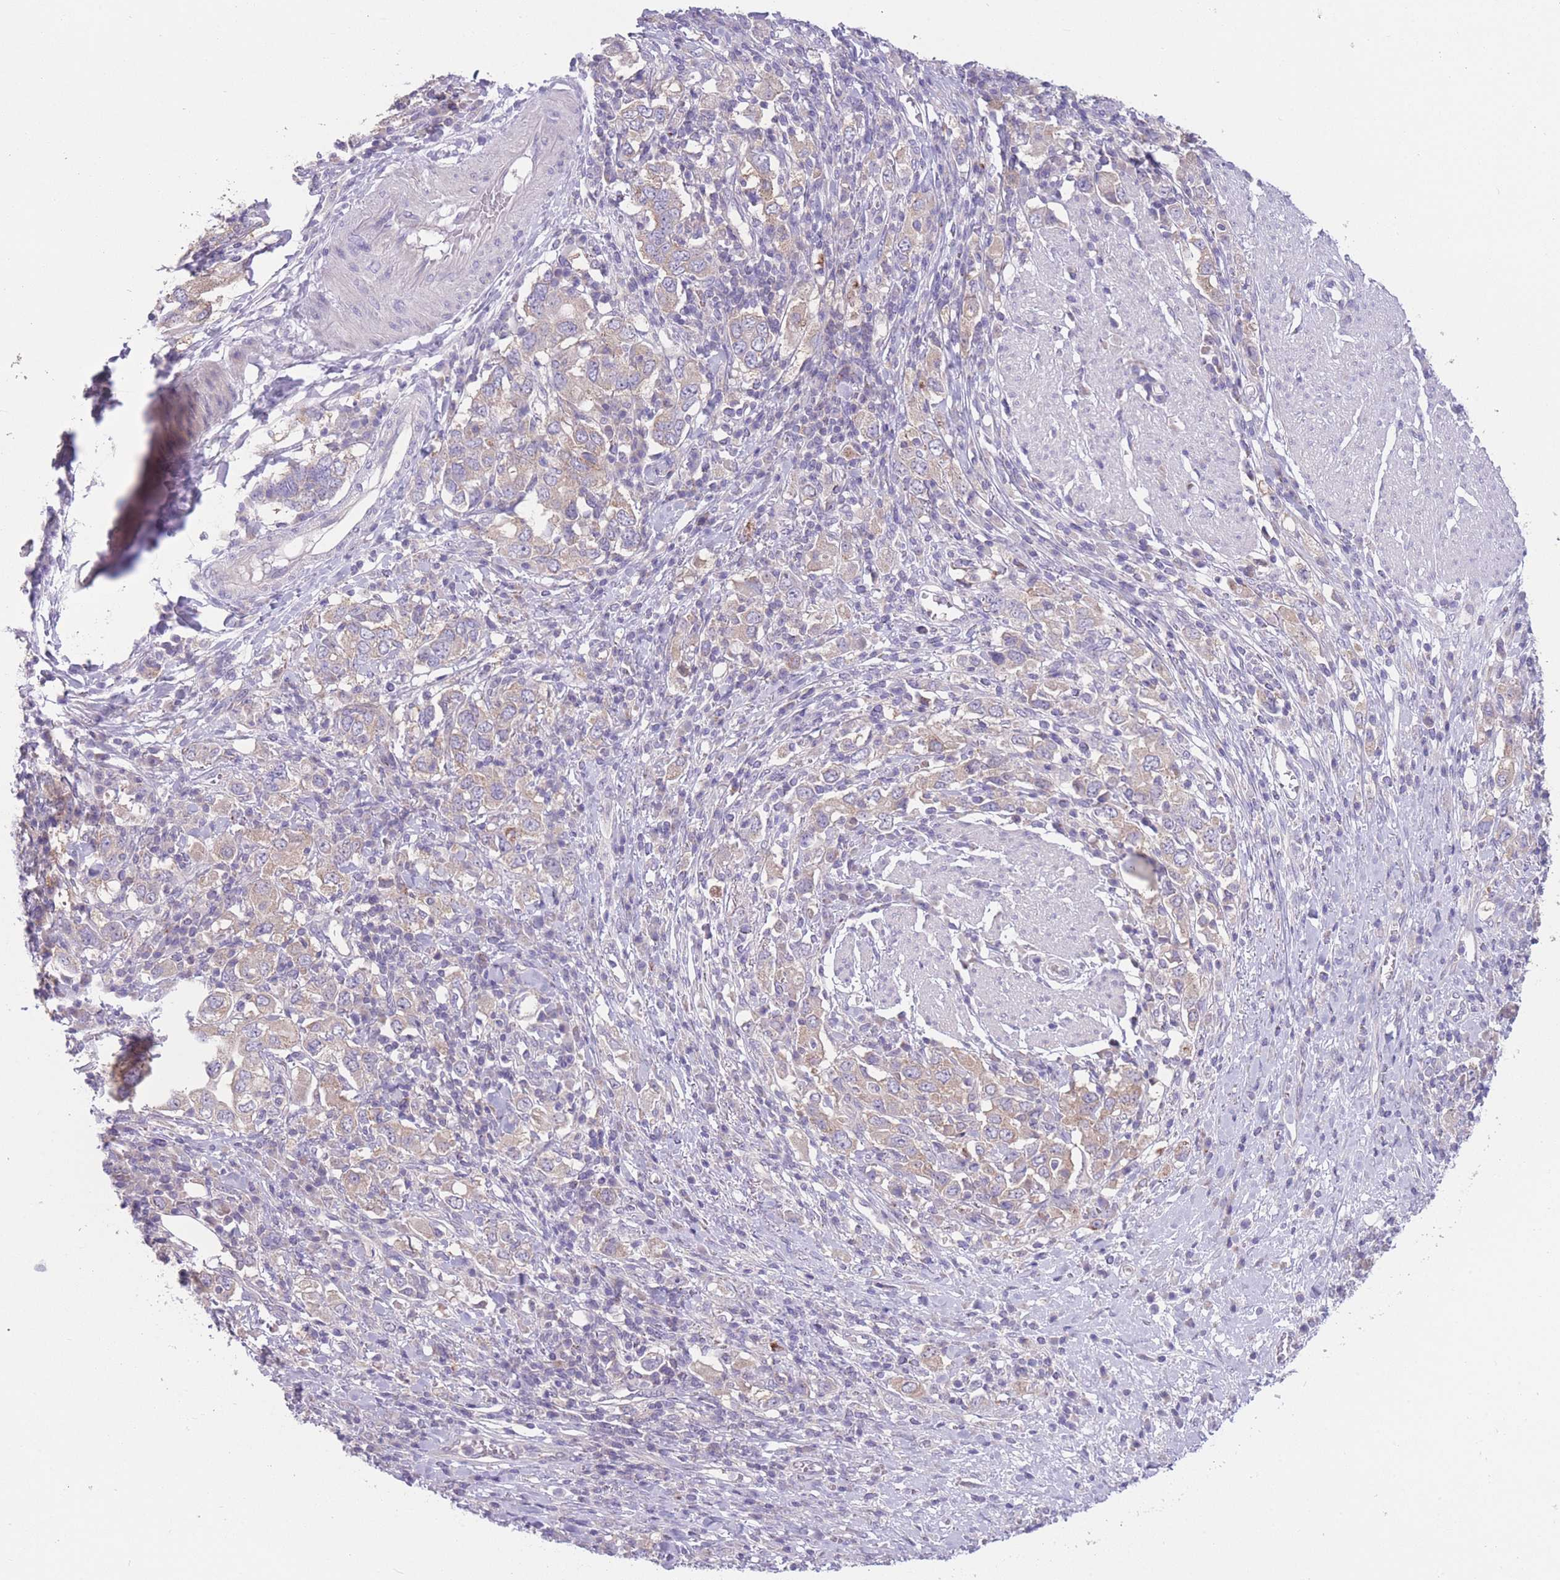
{"staining": {"intensity": "weak", "quantity": ">75%", "location": "cytoplasmic/membranous"}, "tissue": "stomach cancer", "cell_type": "Tumor cells", "image_type": "cancer", "snomed": [{"axis": "morphology", "description": "Adenocarcinoma, NOS"}, {"axis": "topography", "description": "Stomach, upper"}, {"axis": "topography", "description": "Stomach"}], "caption": "This micrograph shows immunohistochemistry staining of adenocarcinoma (stomach), with low weak cytoplasmic/membranous positivity in approximately >75% of tumor cells.", "gene": "CCT6B", "patient": {"sex": "male", "age": 62}}